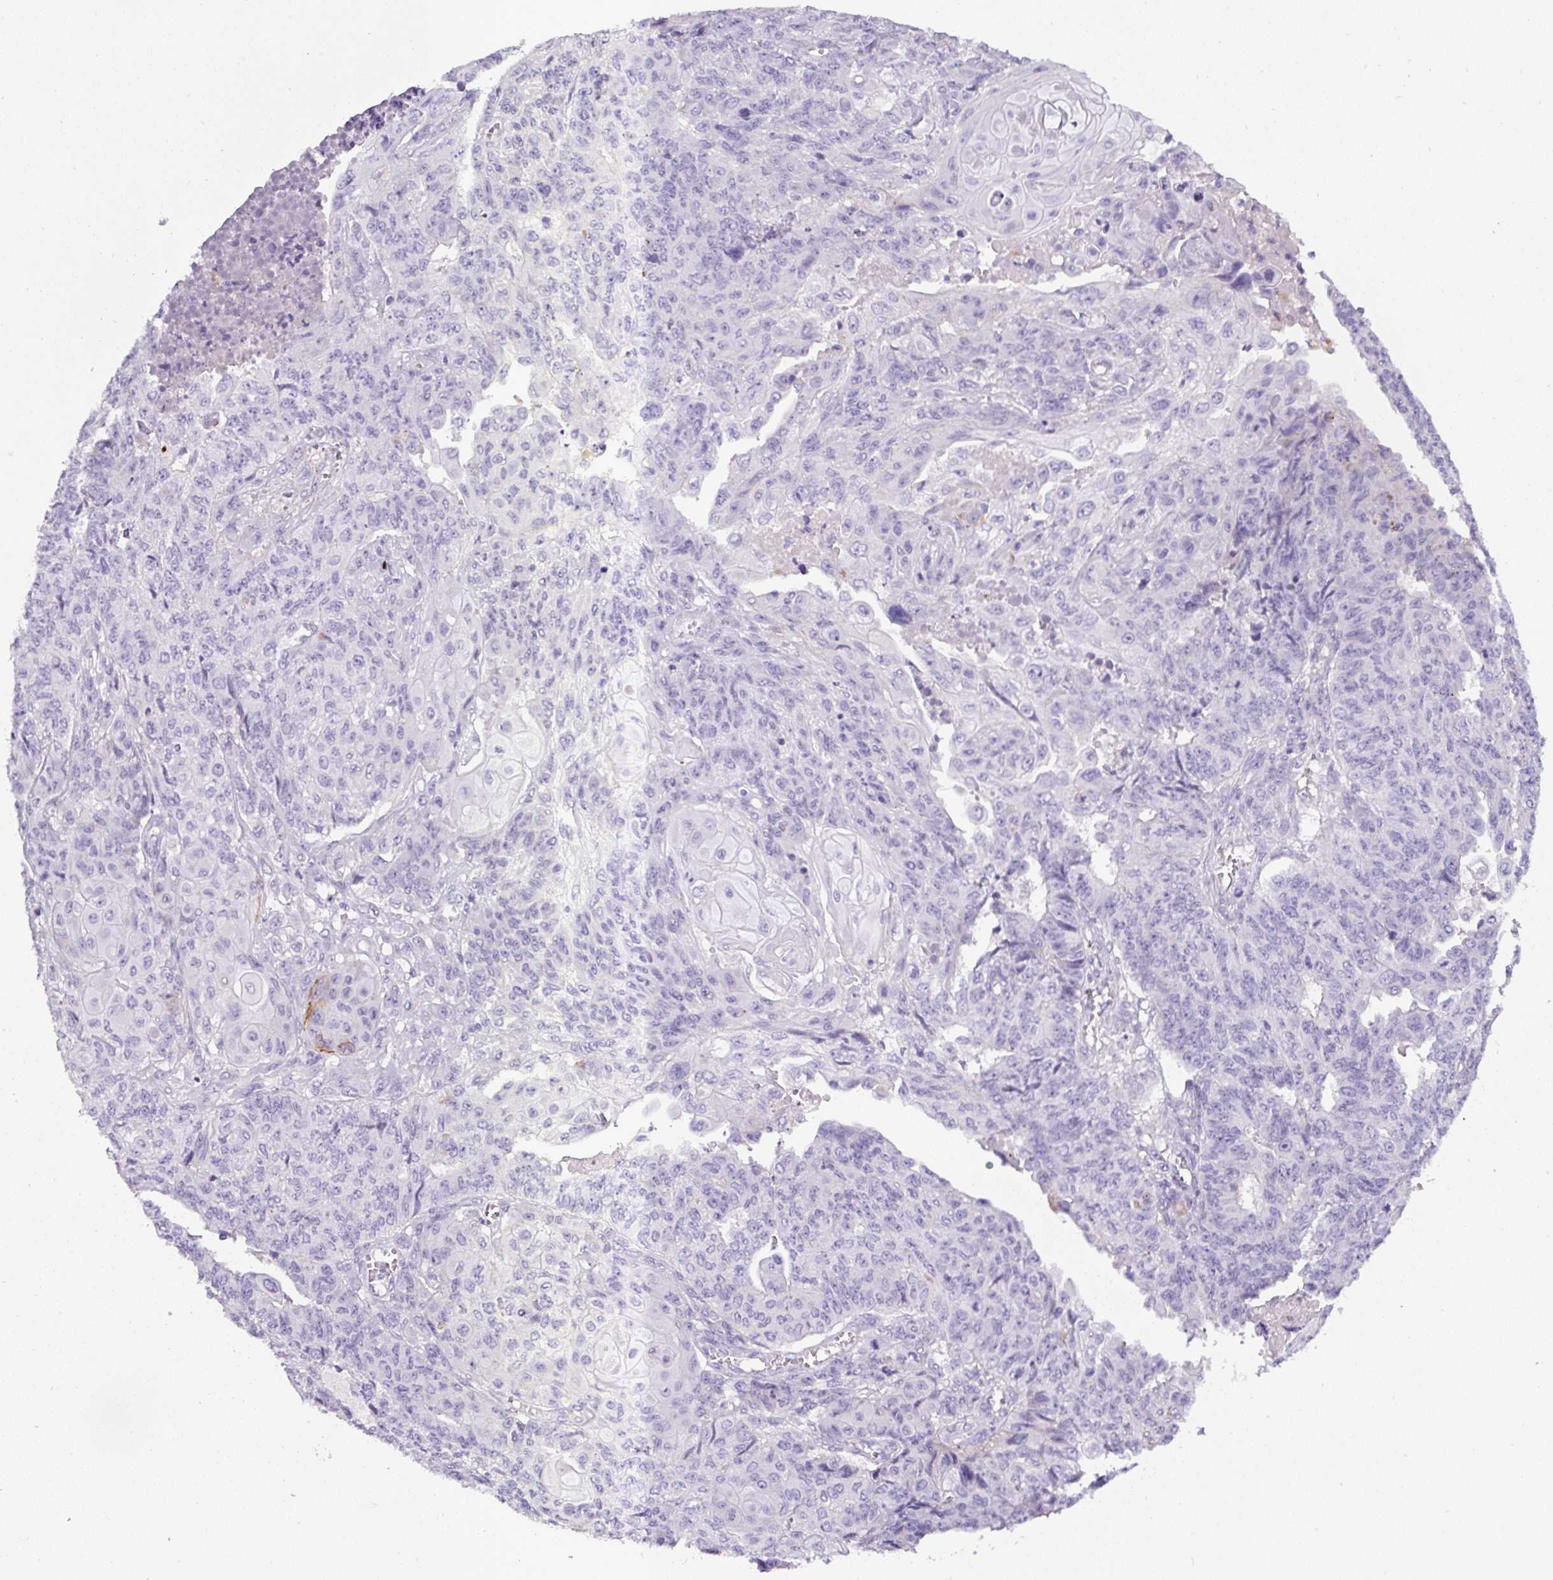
{"staining": {"intensity": "negative", "quantity": "none", "location": "none"}, "tissue": "endometrial cancer", "cell_type": "Tumor cells", "image_type": "cancer", "snomed": [{"axis": "morphology", "description": "Adenocarcinoma, NOS"}, {"axis": "topography", "description": "Endometrium"}], "caption": "Tumor cells show no significant staining in adenocarcinoma (endometrial).", "gene": "OR14A2", "patient": {"sex": "female", "age": 32}}